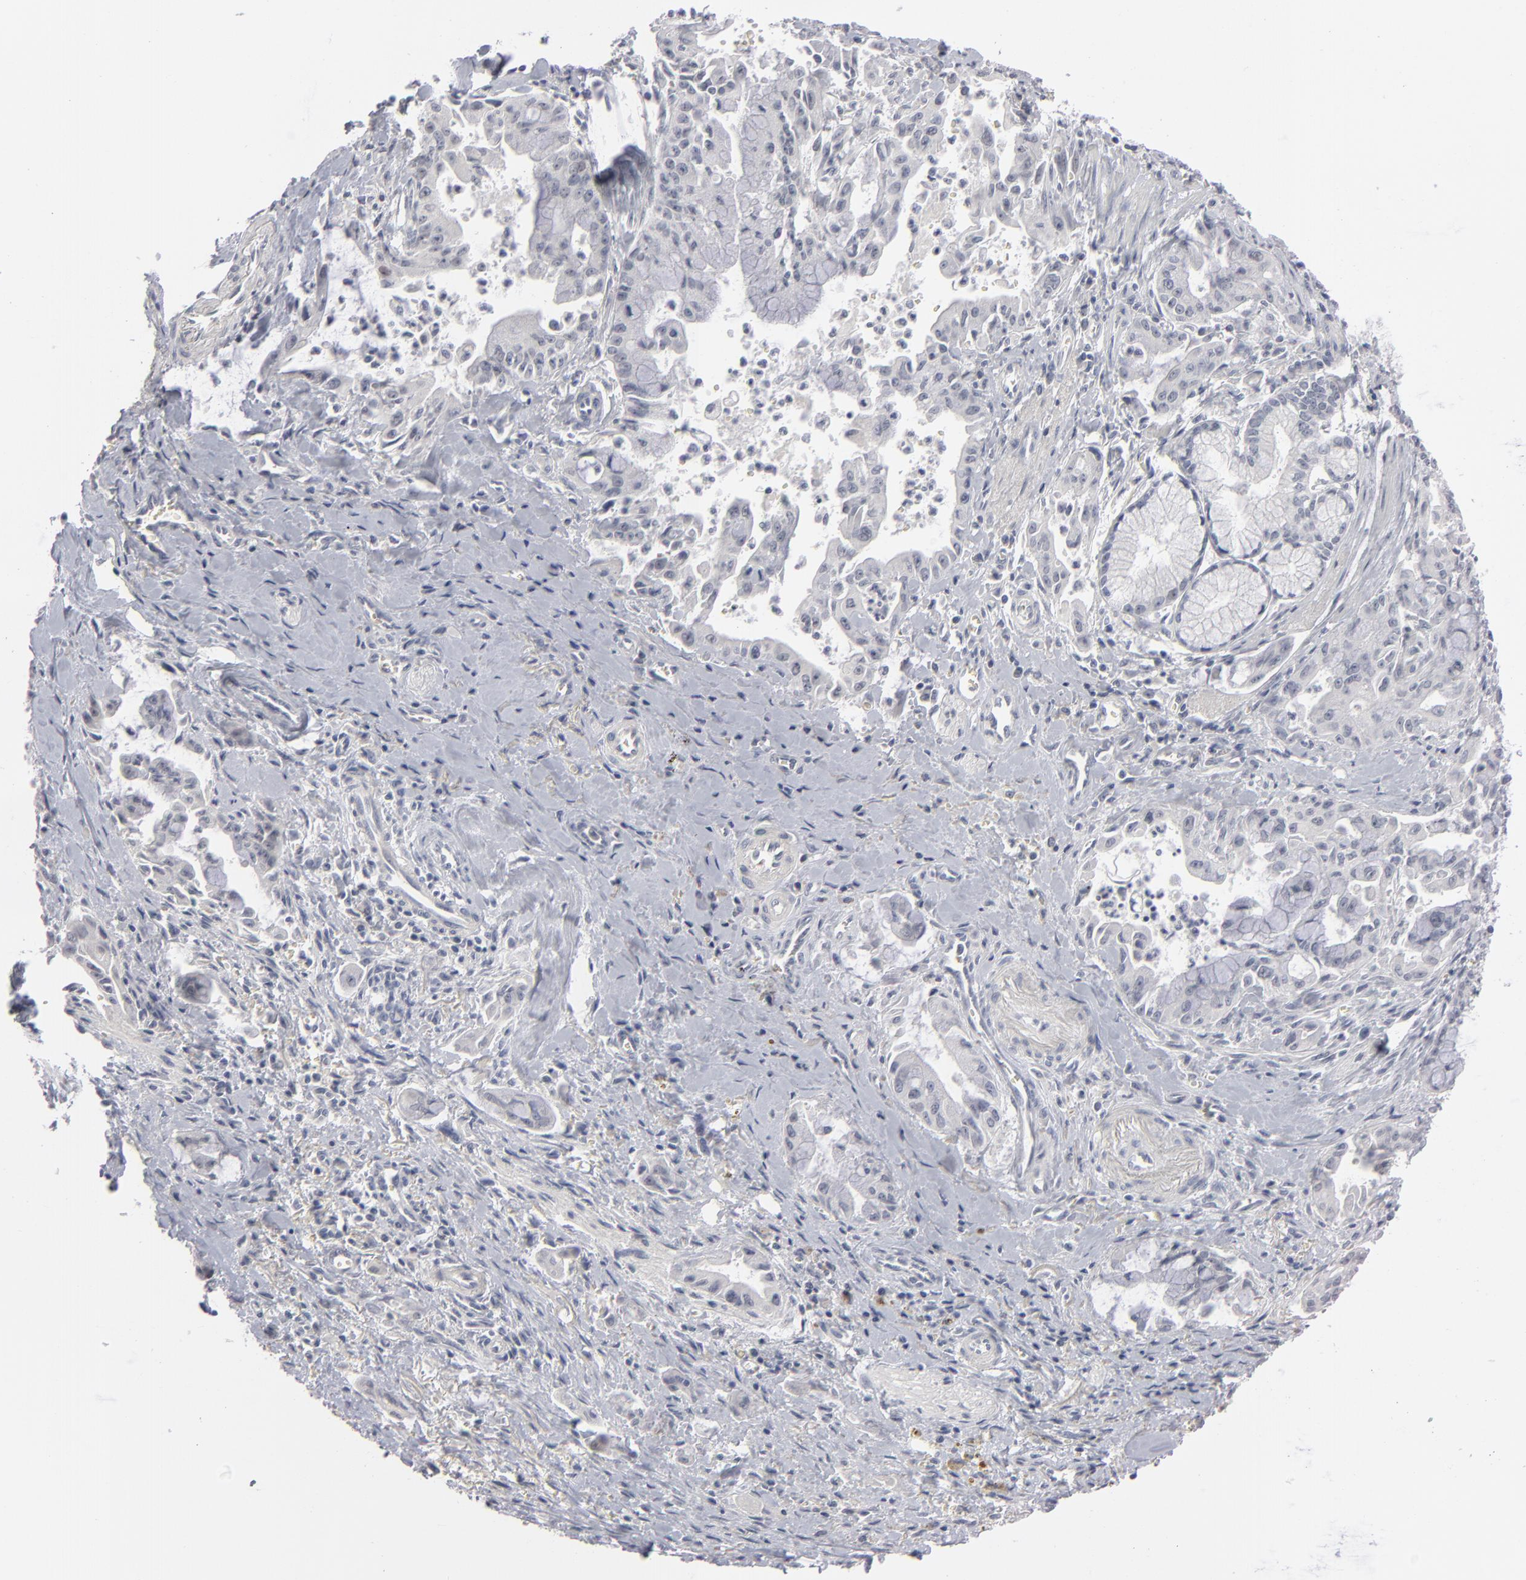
{"staining": {"intensity": "negative", "quantity": "none", "location": "none"}, "tissue": "pancreatic cancer", "cell_type": "Tumor cells", "image_type": "cancer", "snomed": [{"axis": "morphology", "description": "Adenocarcinoma, NOS"}, {"axis": "topography", "description": "Pancreas"}], "caption": "The histopathology image displays no significant staining in tumor cells of adenocarcinoma (pancreatic).", "gene": "KIAA1210", "patient": {"sex": "male", "age": 59}}